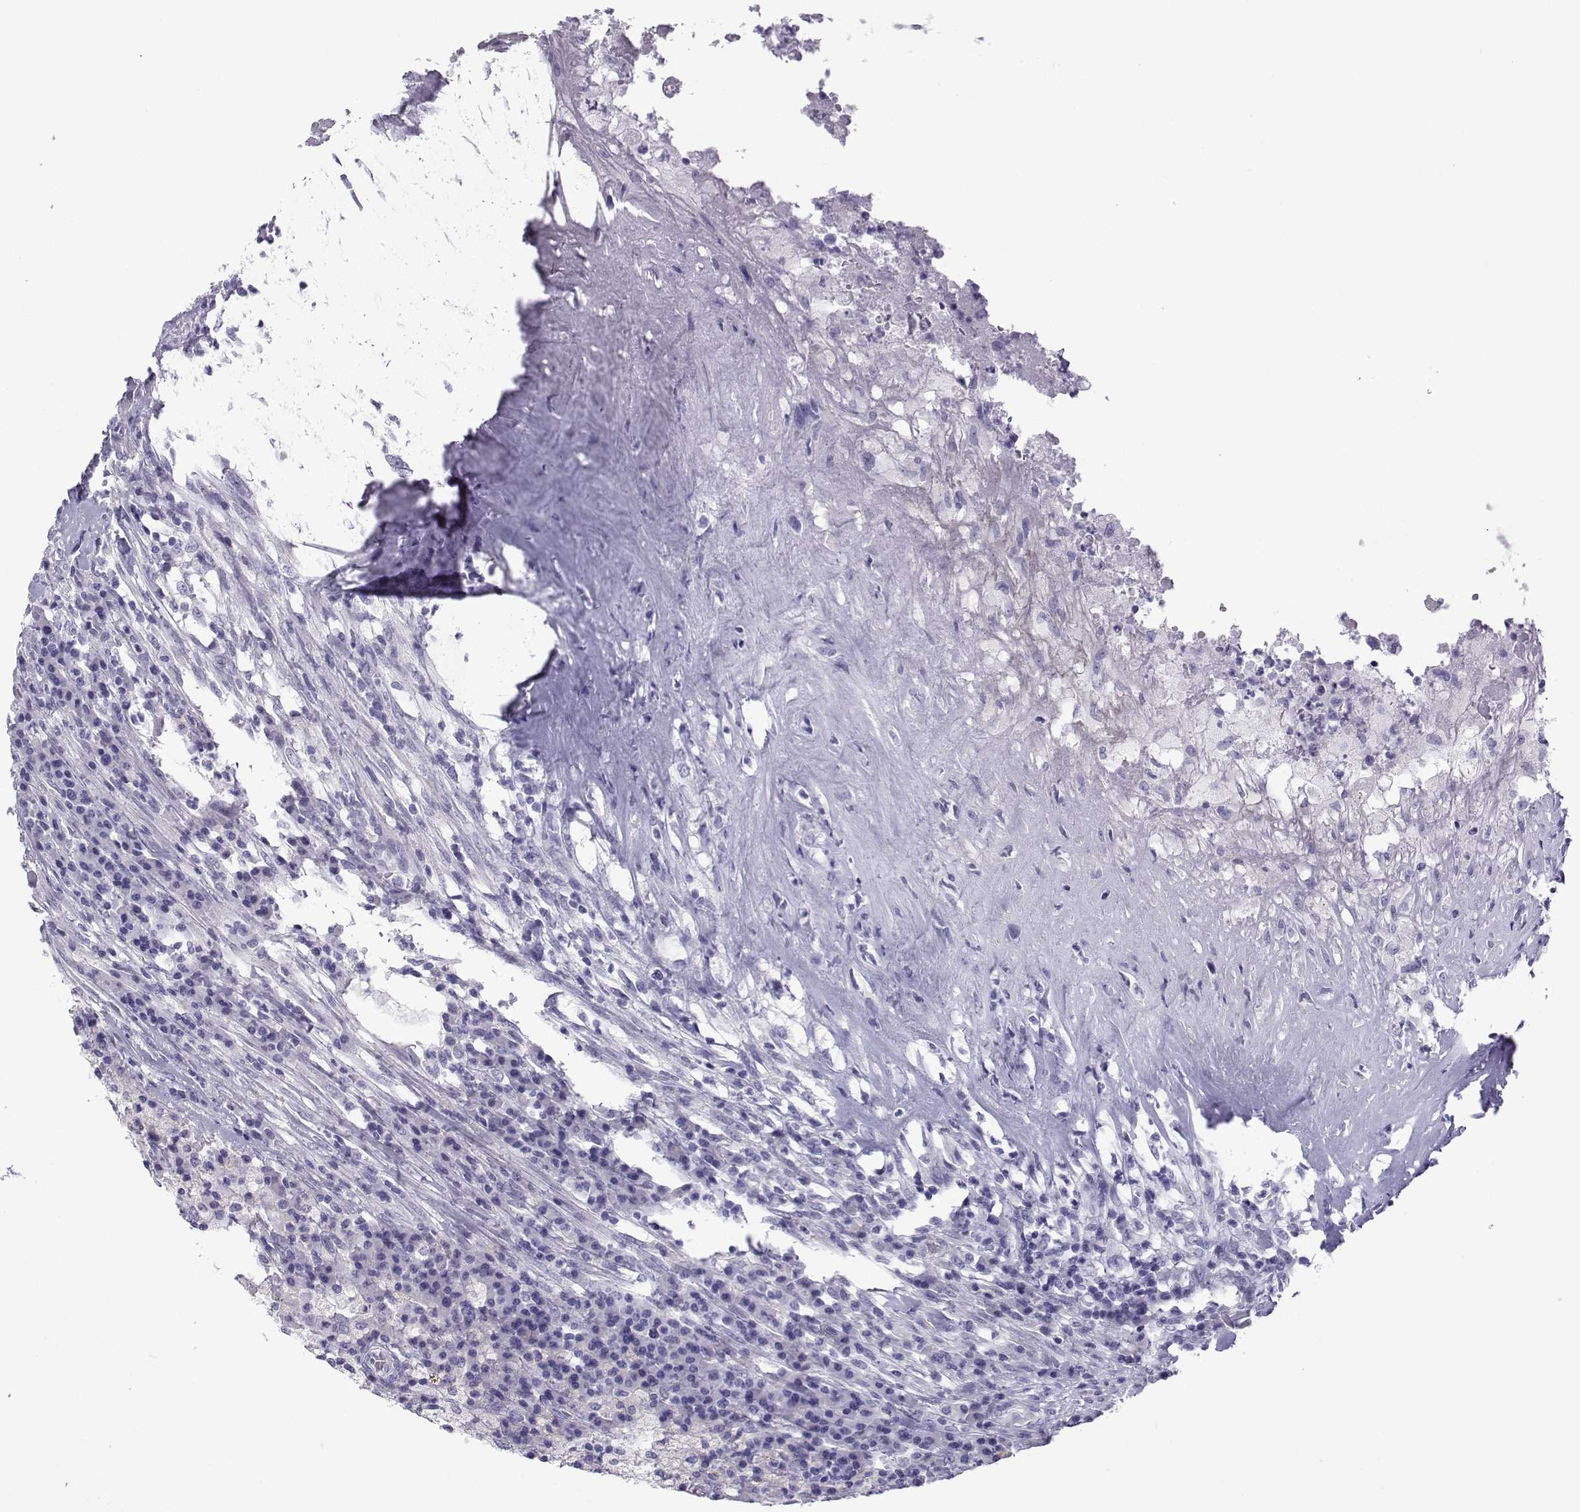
{"staining": {"intensity": "negative", "quantity": "none", "location": "none"}, "tissue": "testis cancer", "cell_type": "Tumor cells", "image_type": "cancer", "snomed": [{"axis": "morphology", "description": "Necrosis, NOS"}, {"axis": "morphology", "description": "Carcinoma, Embryonal, NOS"}, {"axis": "topography", "description": "Testis"}], "caption": "This is a photomicrograph of IHC staining of embryonal carcinoma (testis), which shows no positivity in tumor cells.", "gene": "TRIM46", "patient": {"sex": "male", "age": 19}}